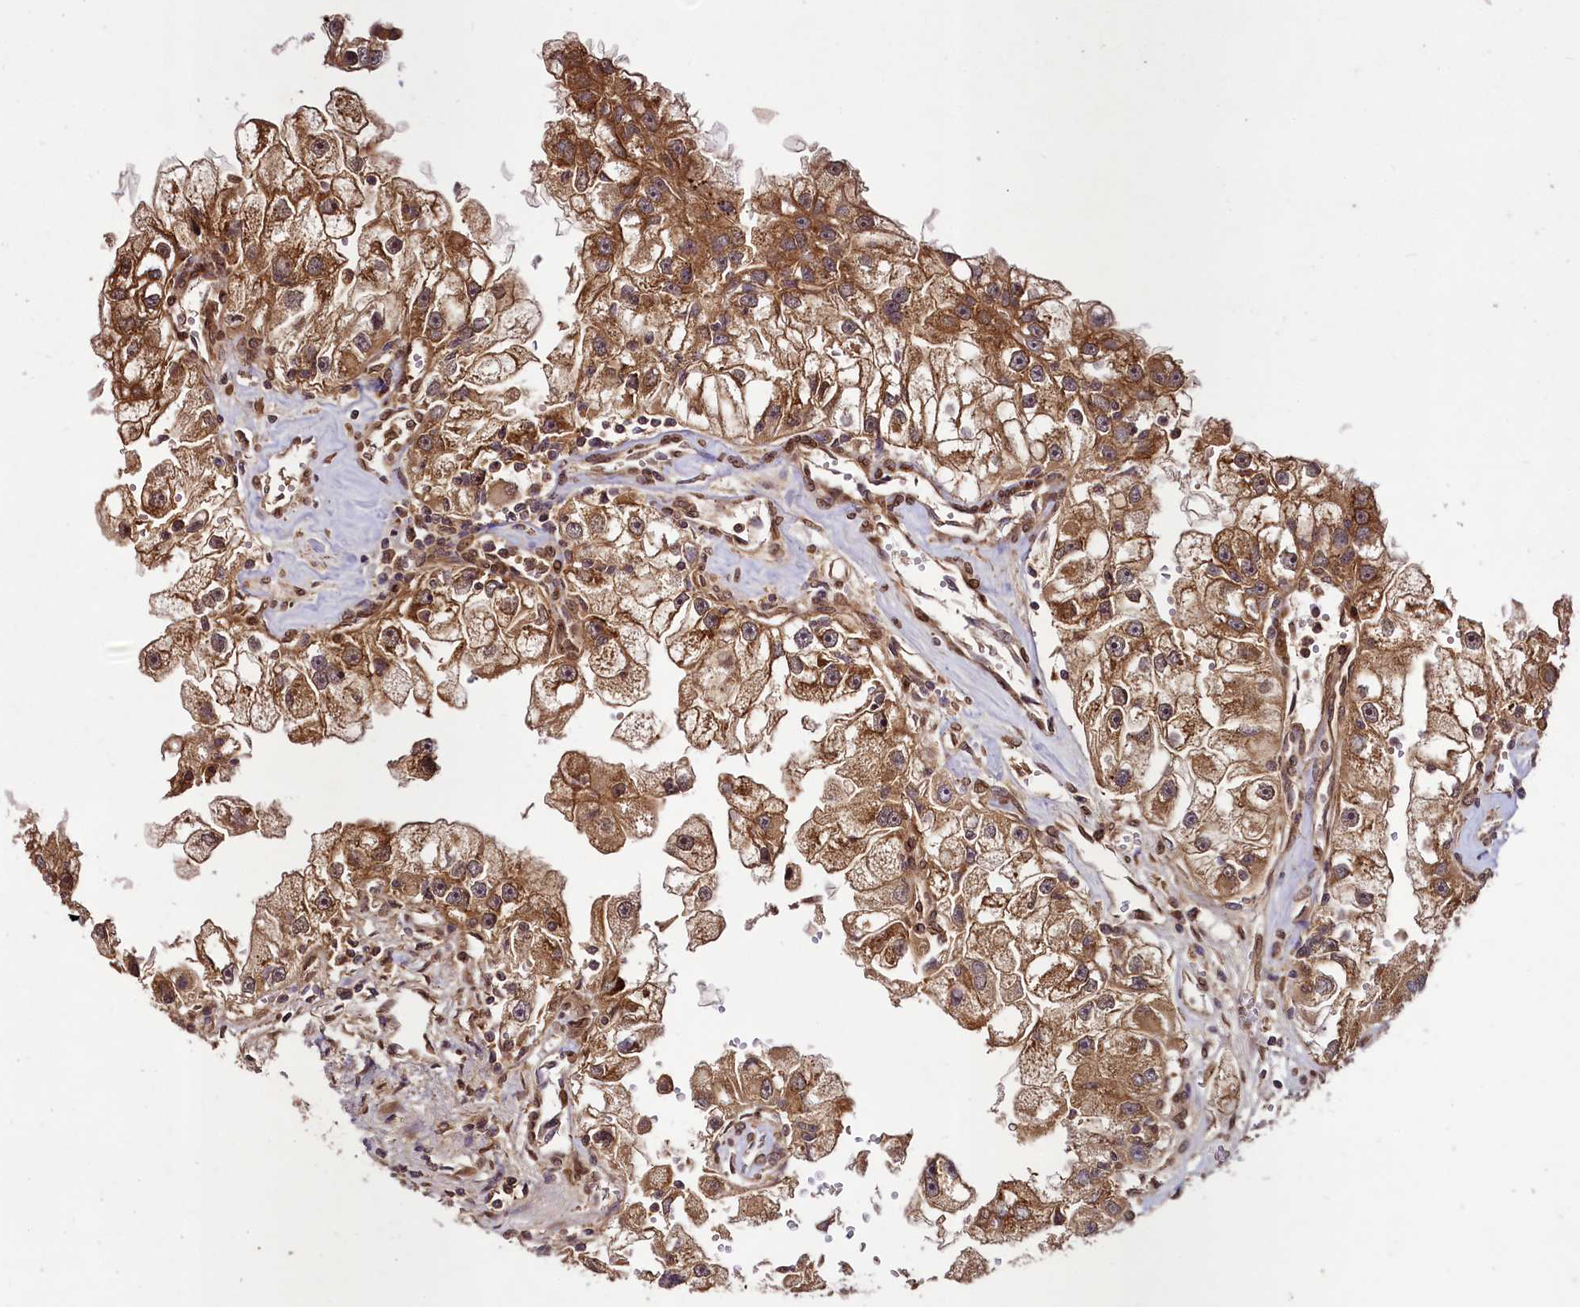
{"staining": {"intensity": "moderate", "quantity": ">75%", "location": "cytoplasmic/membranous"}, "tissue": "renal cancer", "cell_type": "Tumor cells", "image_type": "cancer", "snomed": [{"axis": "morphology", "description": "Adenocarcinoma, NOS"}, {"axis": "topography", "description": "Kidney"}], "caption": "Renal adenocarcinoma was stained to show a protein in brown. There is medium levels of moderate cytoplasmic/membranous staining in approximately >75% of tumor cells.", "gene": "DCP1B", "patient": {"sex": "male", "age": 63}}